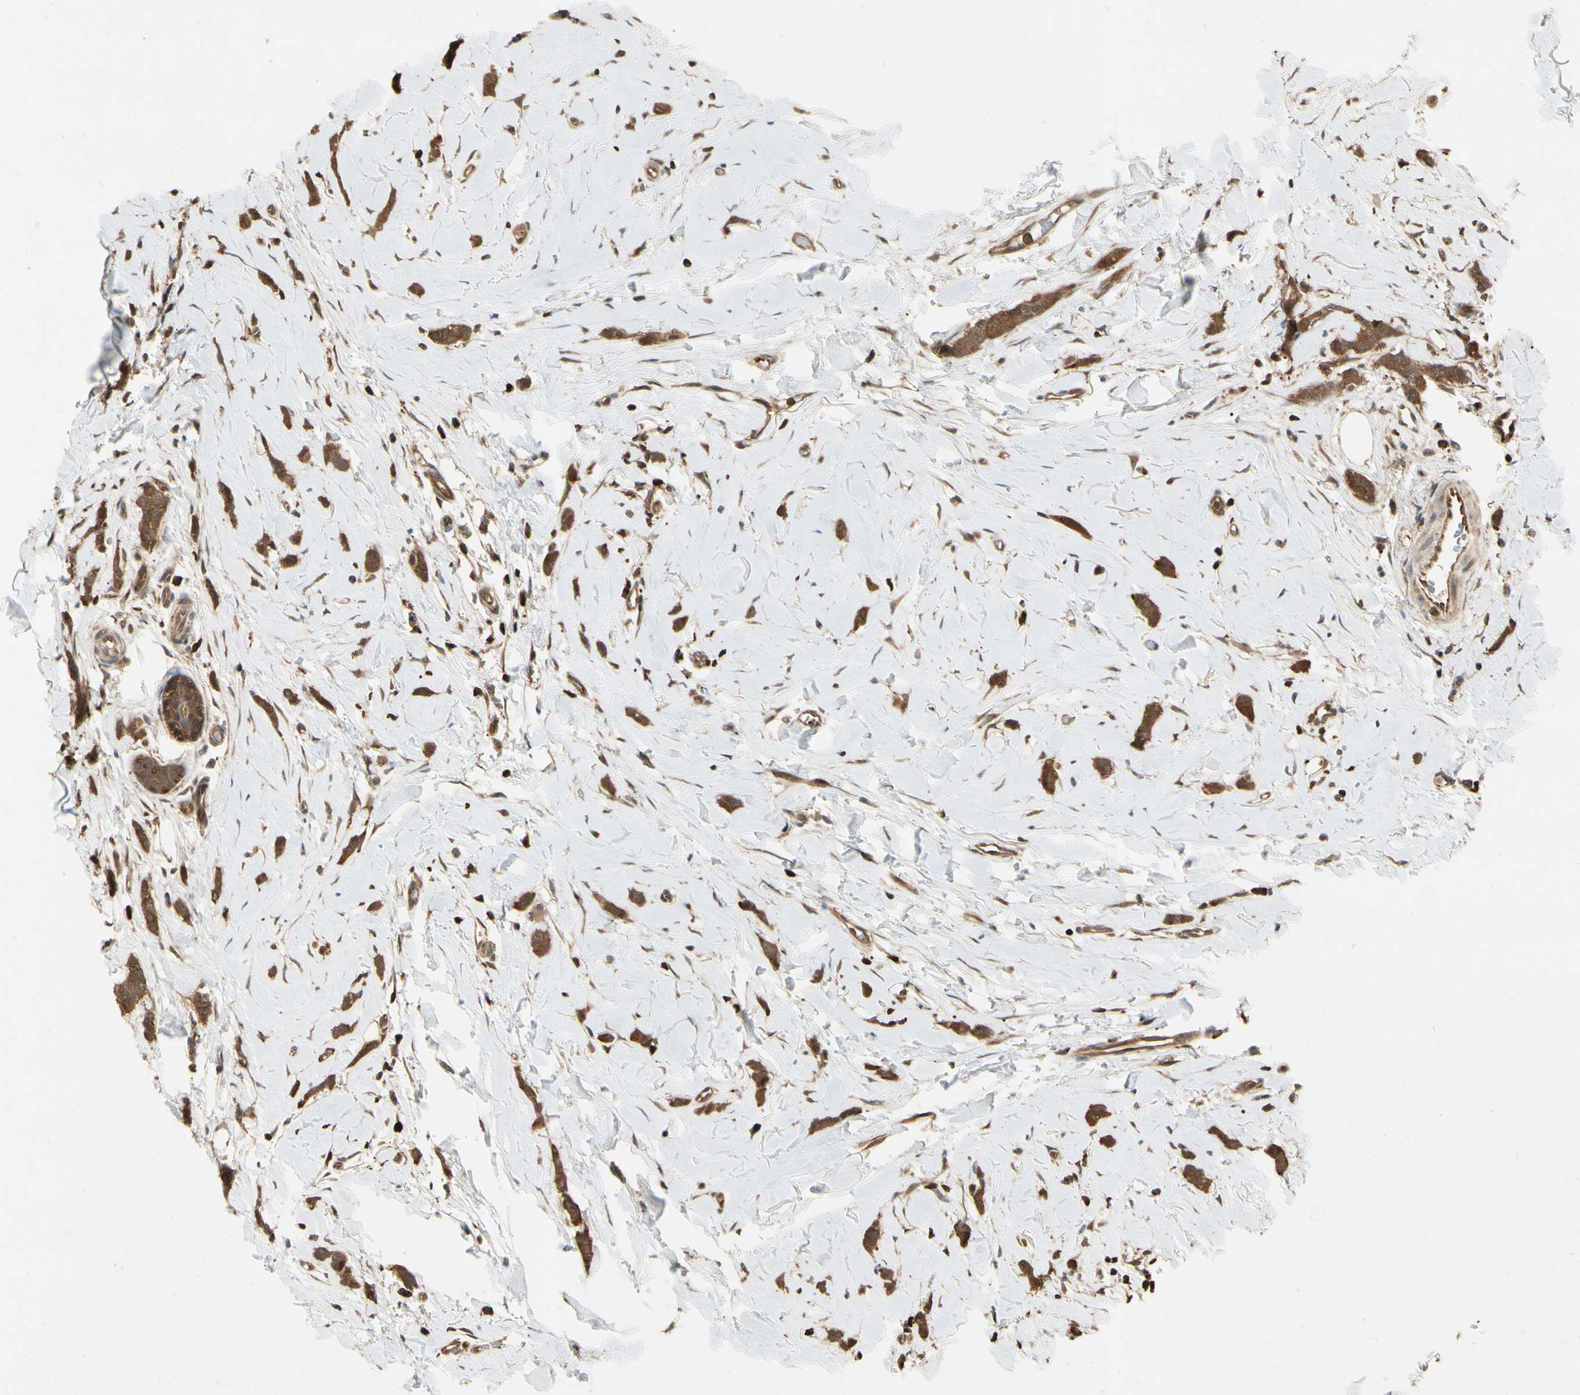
{"staining": {"intensity": "moderate", "quantity": ">75%", "location": "cytoplasmic/membranous"}, "tissue": "breast cancer", "cell_type": "Tumor cells", "image_type": "cancer", "snomed": [{"axis": "morphology", "description": "Lobular carcinoma"}, {"axis": "topography", "description": "Skin"}, {"axis": "topography", "description": "Breast"}], "caption": "The immunohistochemical stain shows moderate cytoplasmic/membranous positivity in tumor cells of breast lobular carcinoma tissue. (Brightfield microscopy of DAB IHC at high magnification).", "gene": "YWHAQ", "patient": {"sex": "female", "age": 46}}